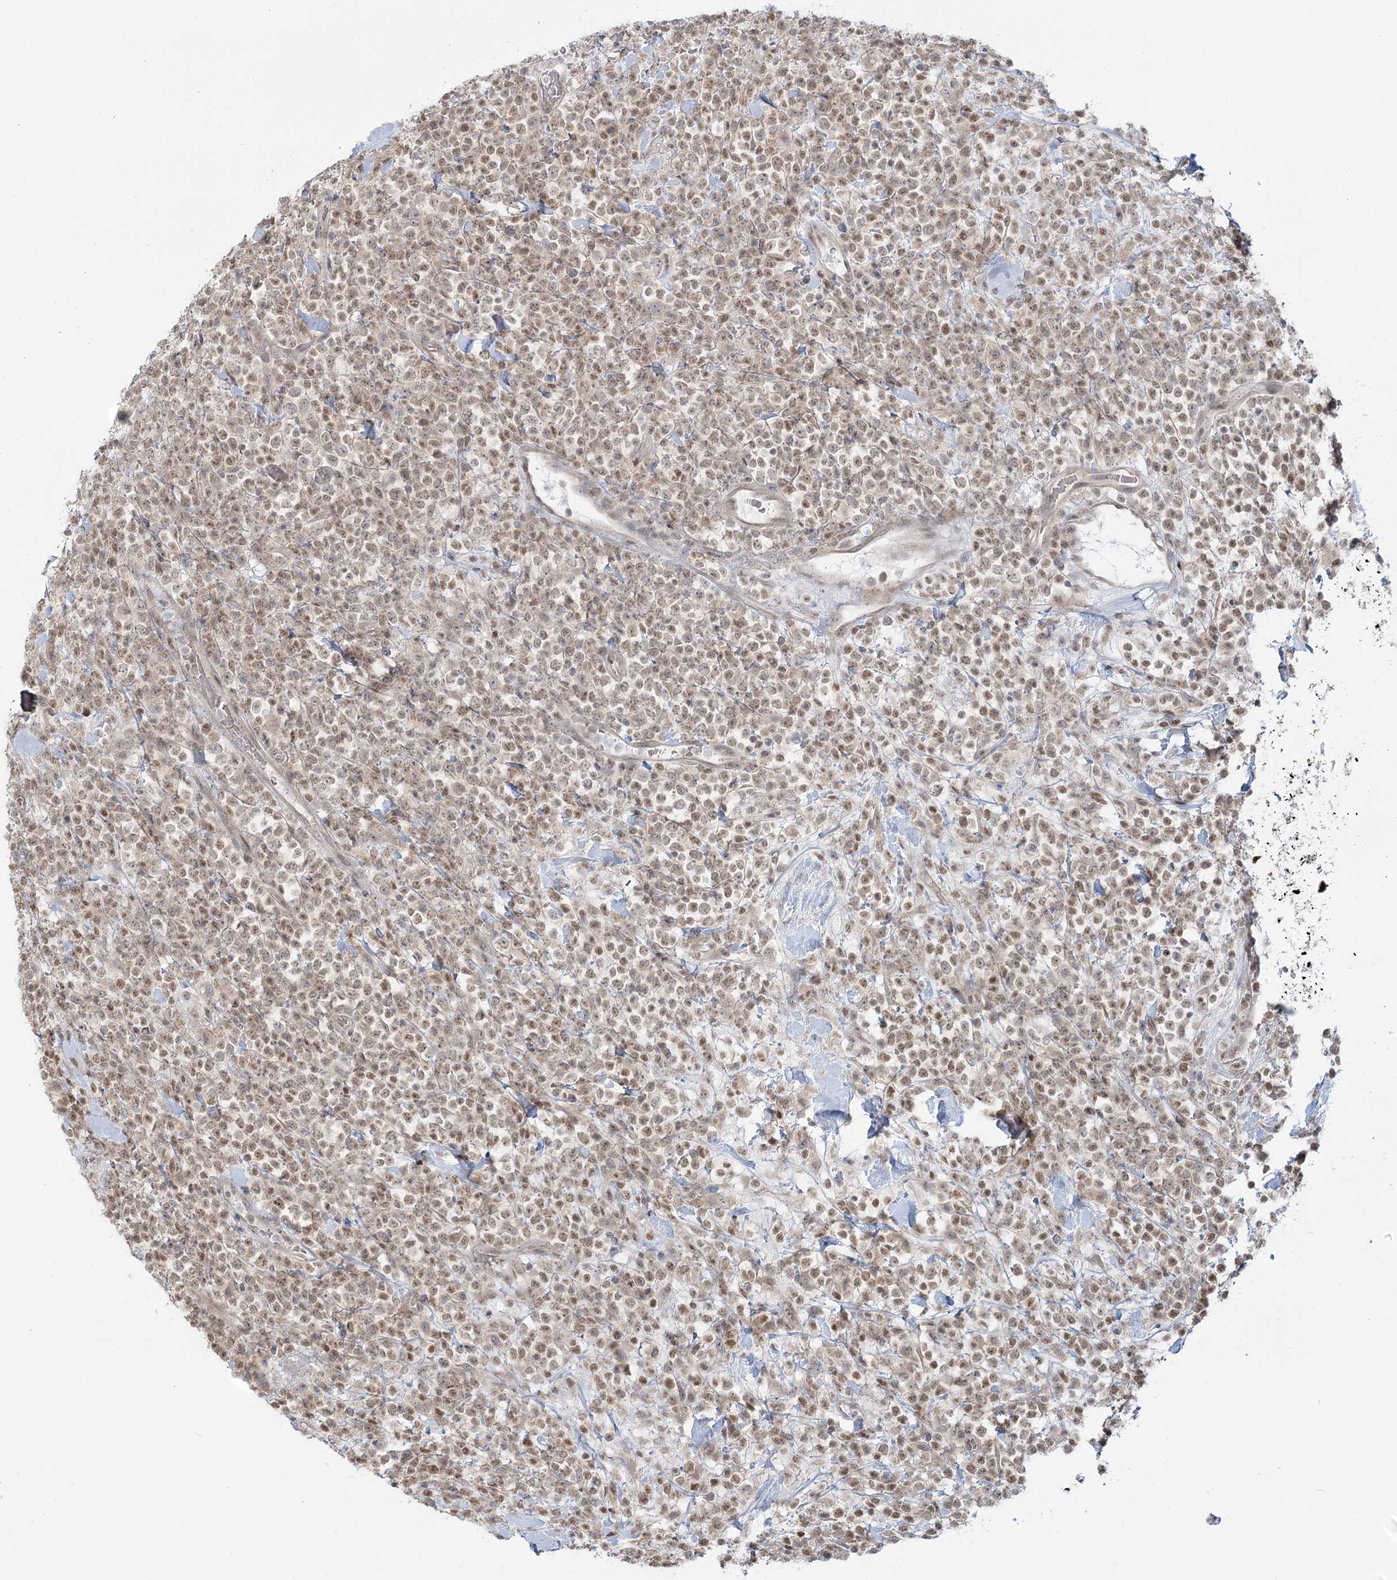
{"staining": {"intensity": "weak", "quantity": ">75%", "location": "nuclear"}, "tissue": "lymphoma", "cell_type": "Tumor cells", "image_type": "cancer", "snomed": [{"axis": "morphology", "description": "Malignant lymphoma, non-Hodgkin's type, High grade"}, {"axis": "topography", "description": "Colon"}], "caption": "Protein staining demonstrates weak nuclear staining in about >75% of tumor cells in malignant lymphoma, non-Hodgkin's type (high-grade).", "gene": "R3HCC1L", "patient": {"sex": "female", "age": 53}}